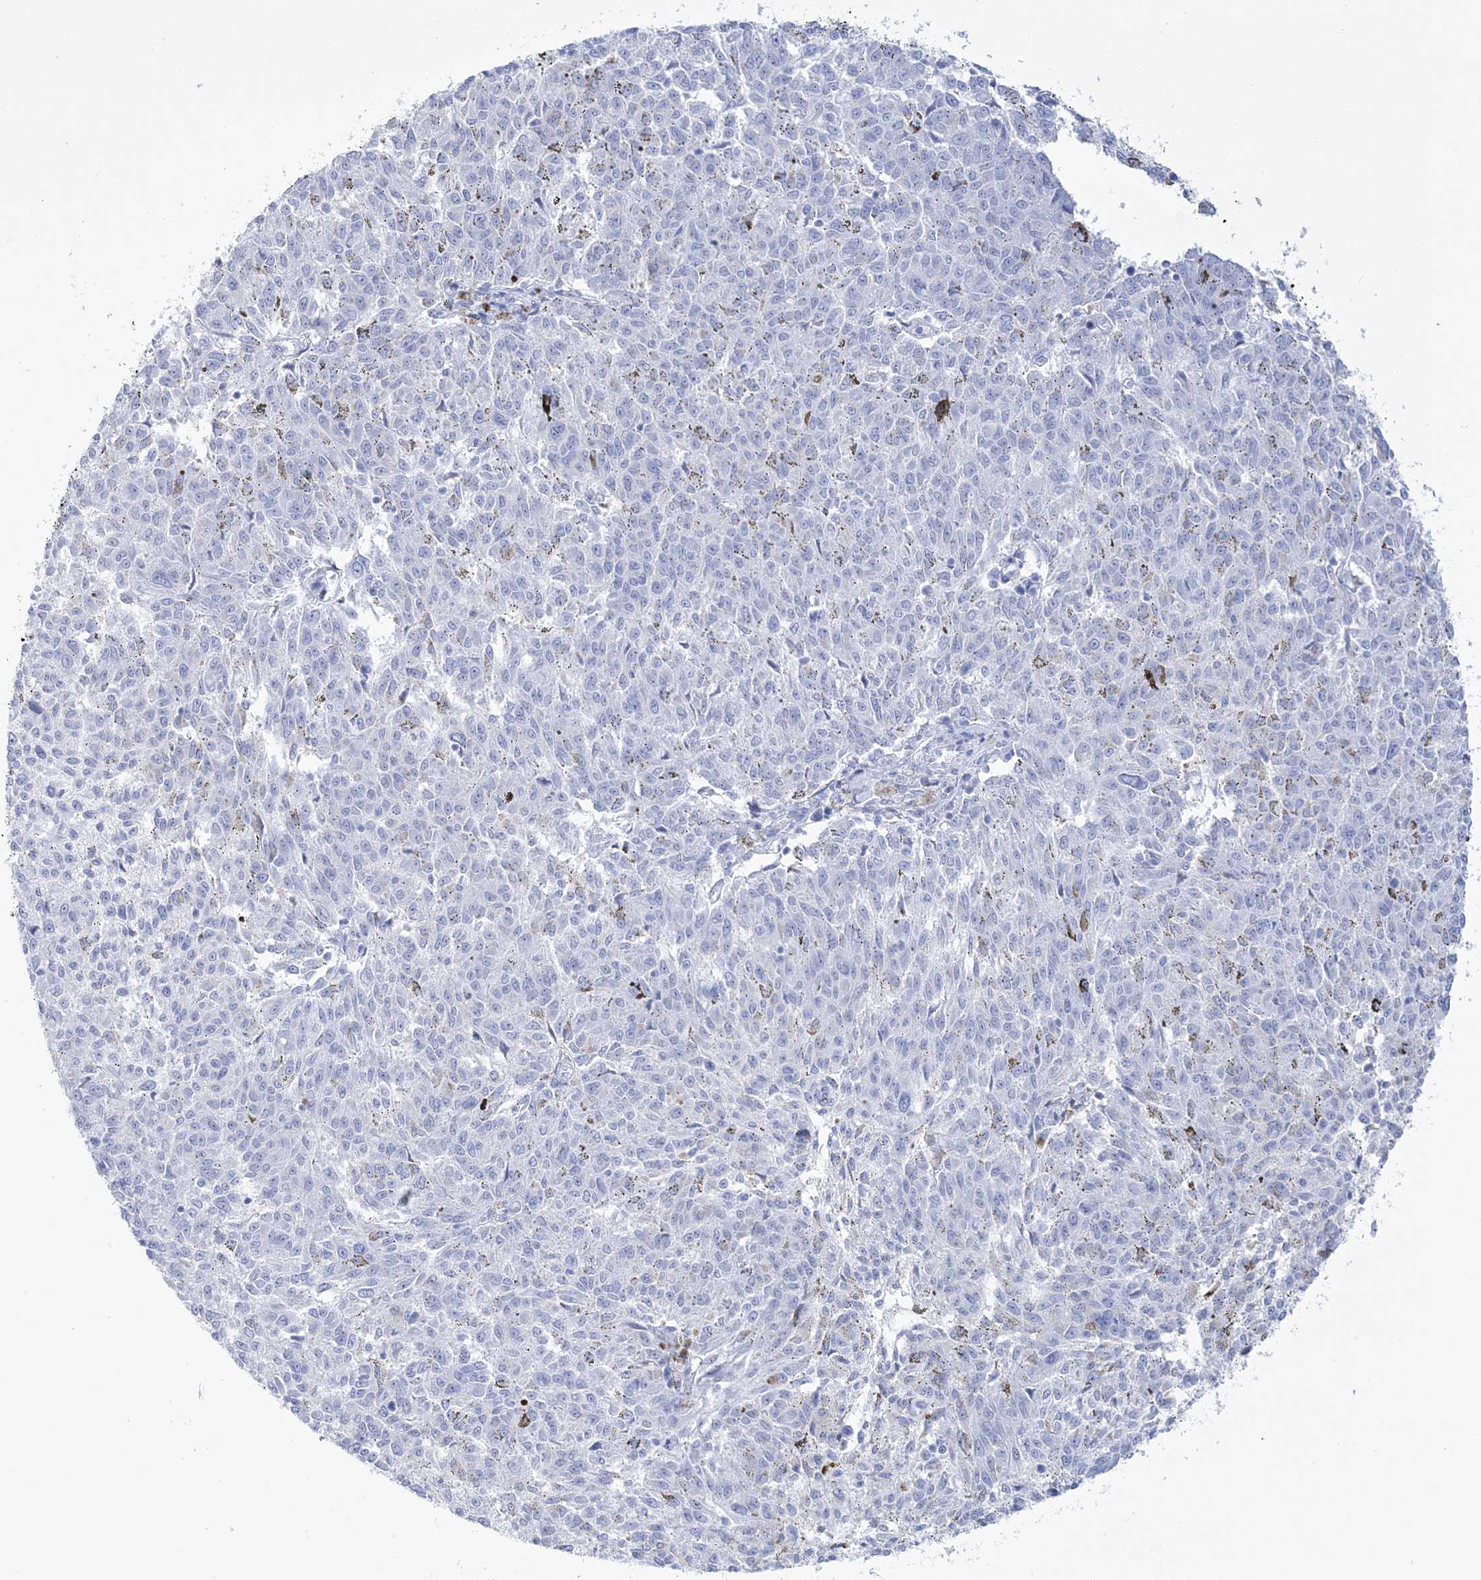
{"staining": {"intensity": "negative", "quantity": "none", "location": "none"}, "tissue": "melanoma", "cell_type": "Tumor cells", "image_type": "cancer", "snomed": [{"axis": "morphology", "description": "Malignant melanoma, NOS"}, {"axis": "topography", "description": "Skin"}], "caption": "This is an immunohistochemistry histopathology image of melanoma. There is no expression in tumor cells.", "gene": "RBP2", "patient": {"sex": "female", "age": 72}}